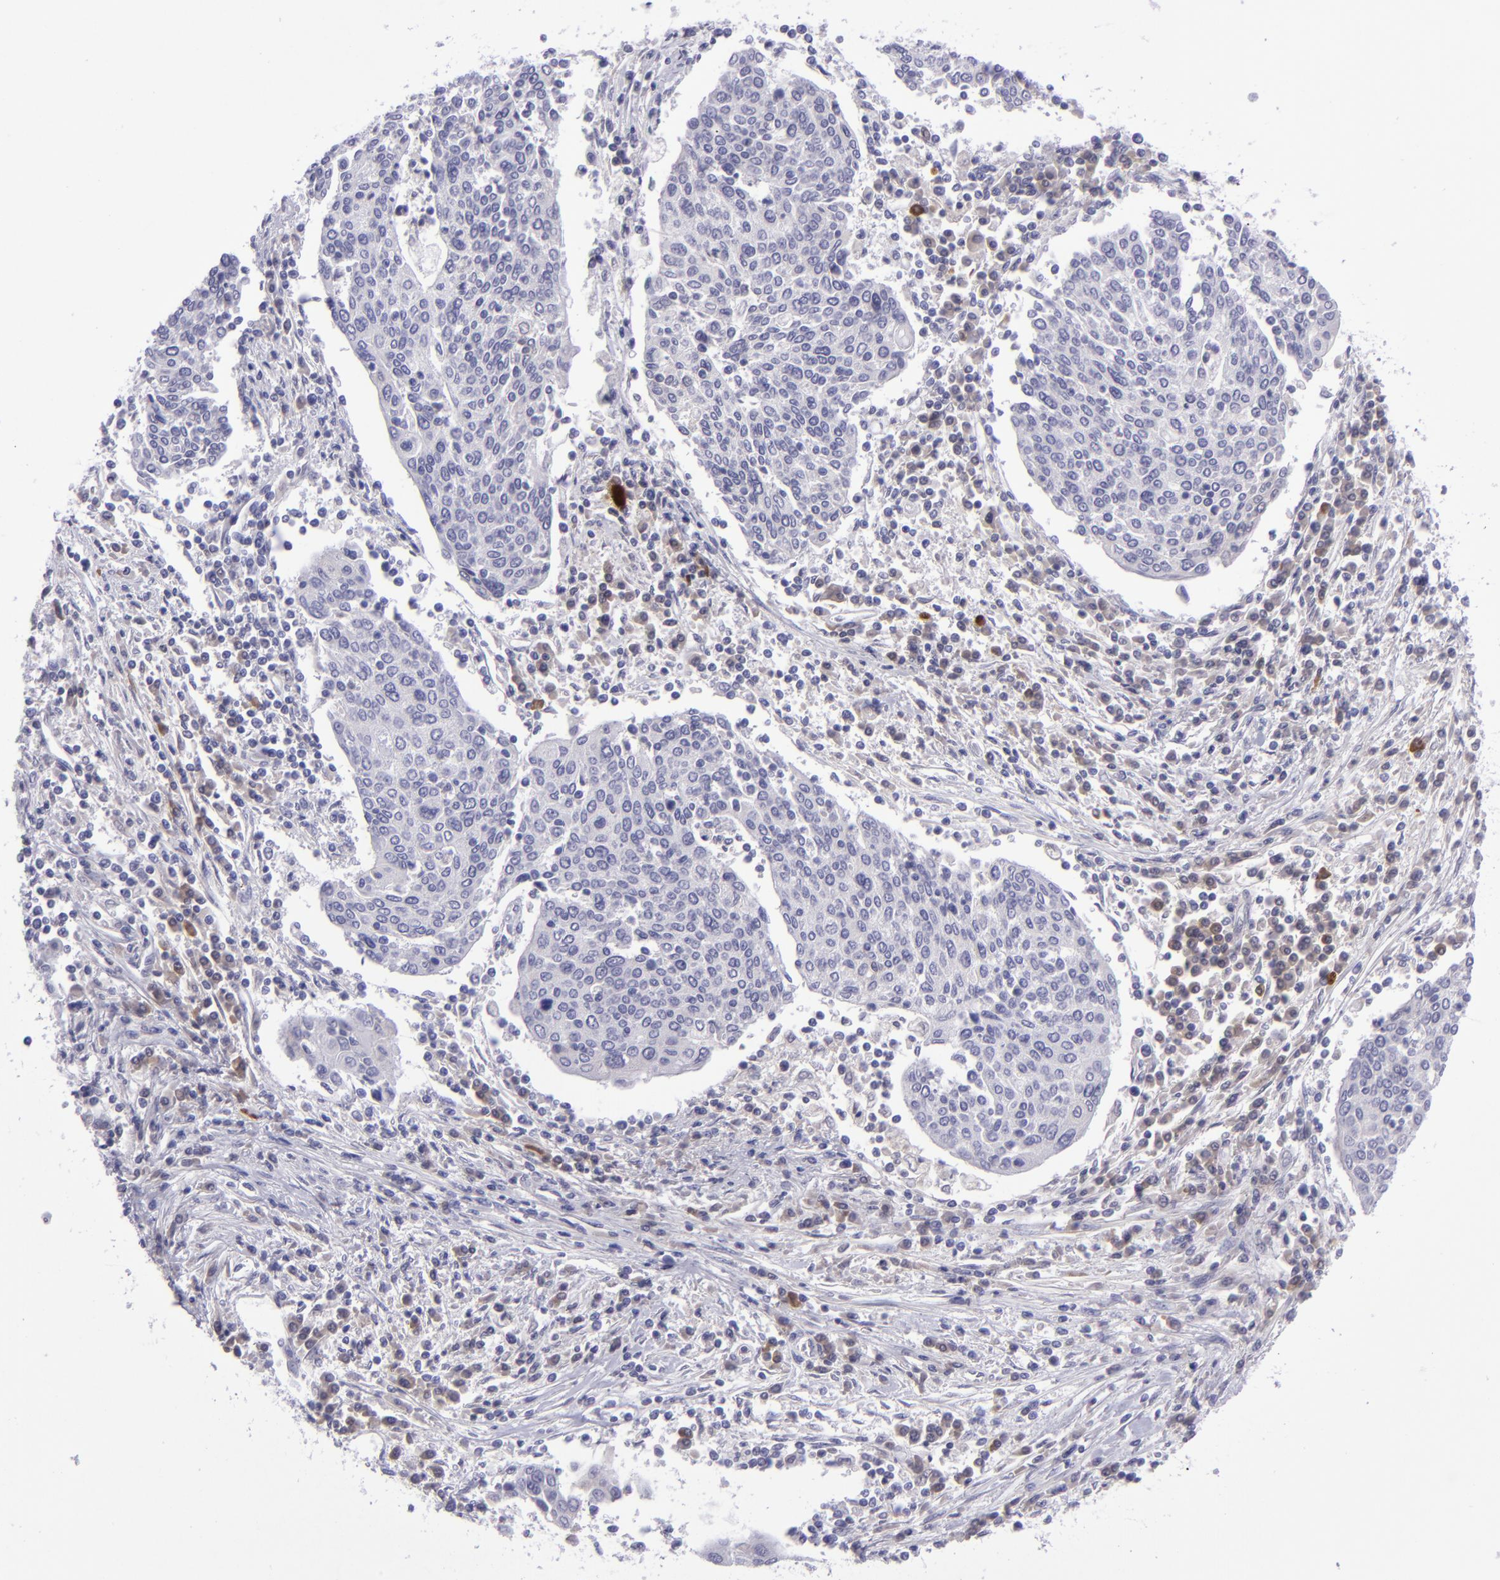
{"staining": {"intensity": "negative", "quantity": "none", "location": "none"}, "tissue": "cervical cancer", "cell_type": "Tumor cells", "image_type": "cancer", "snomed": [{"axis": "morphology", "description": "Squamous cell carcinoma, NOS"}, {"axis": "topography", "description": "Cervix"}], "caption": "A high-resolution image shows immunohistochemistry staining of cervical squamous cell carcinoma, which exhibits no significant staining in tumor cells. Nuclei are stained in blue.", "gene": "POU2F2", "patient": {"sex": "female", "age": 40}}